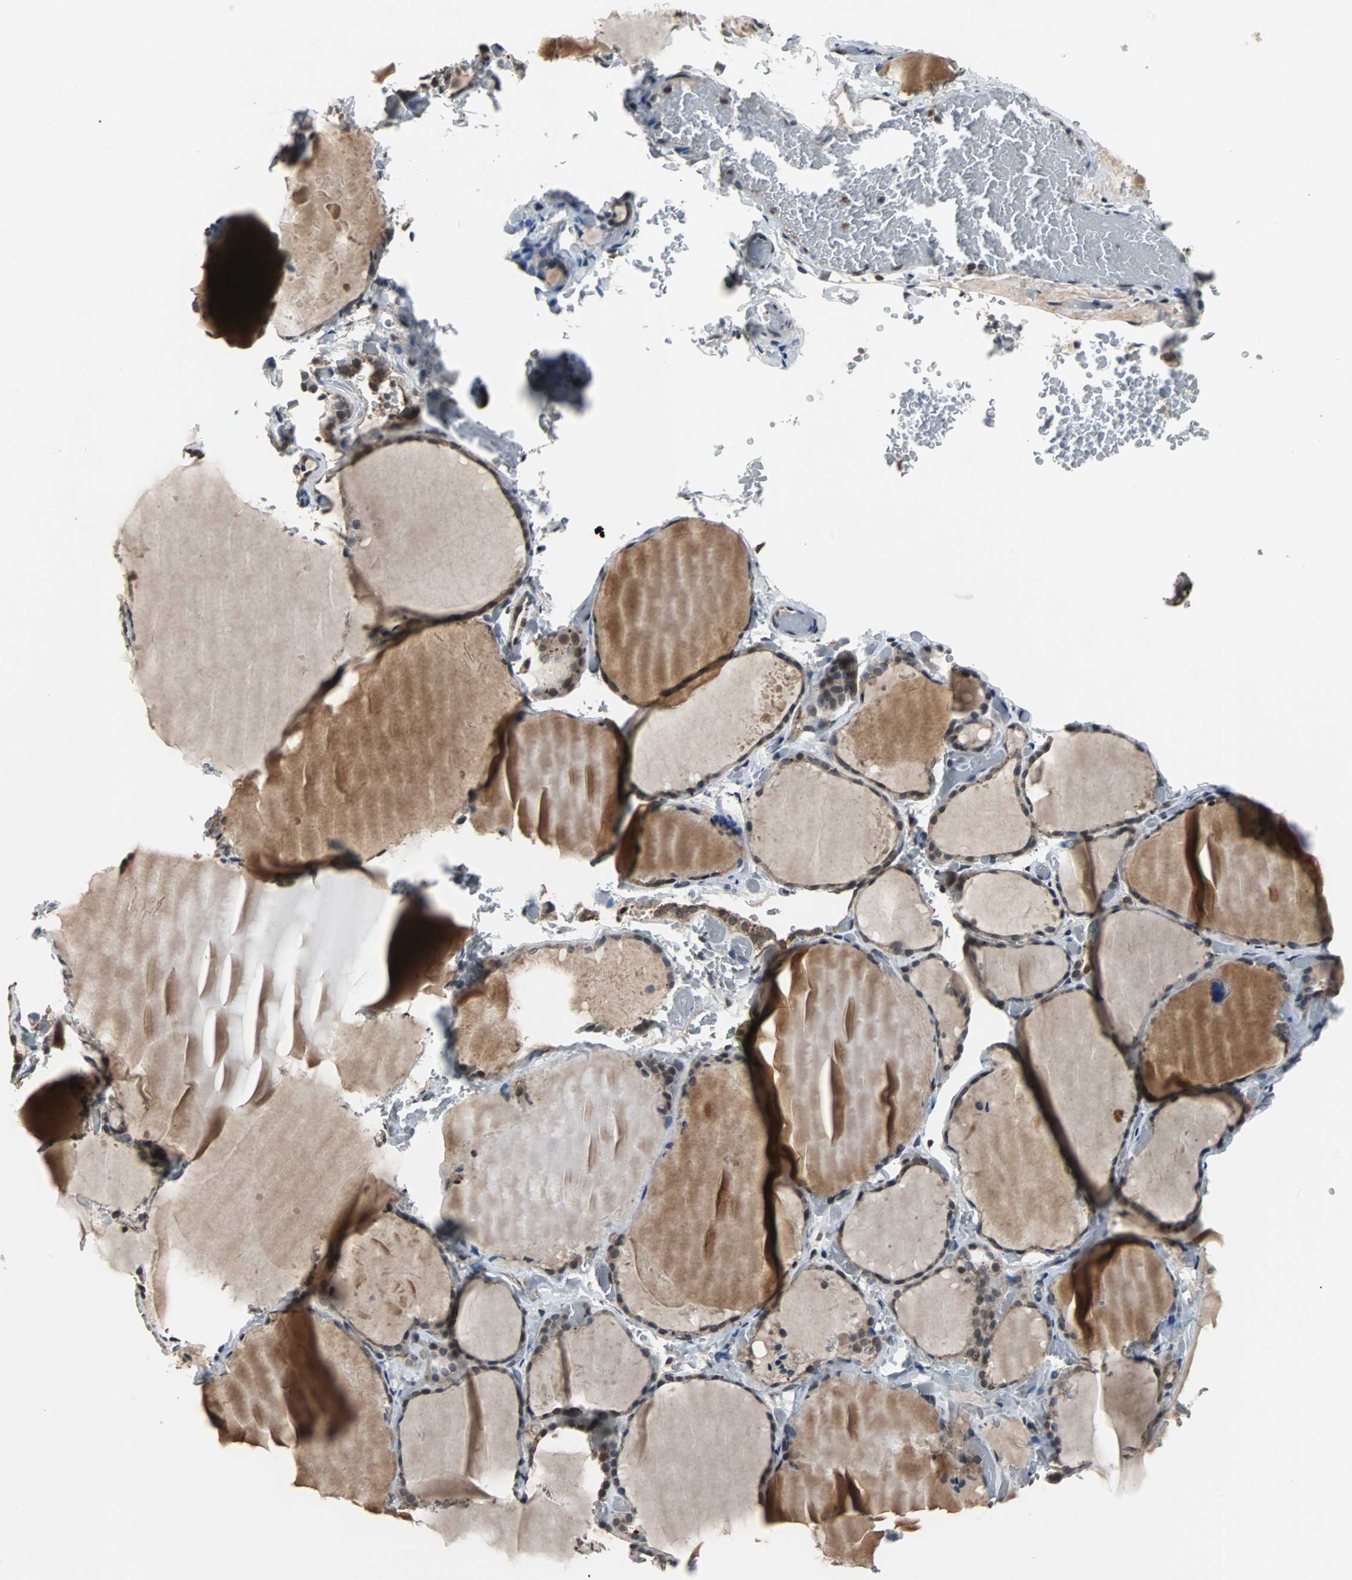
{"staining": {"intensity": "moderate", "quantity": ">75%", "location": "cytoplasmic/membranous"}, "tissue": "thyroid gland", "cell_type": "Glandular cells", "image_type": "normal", "snomed": [{"axis": "morphology", "description": "Normal tissue, NOS"}, {"axis": "topography", "description": "Thyroid gland"}], "caption": "Brown immunohistochemical staining in benign thyroid gland reveals moderate cytoplasmic/membranous staining in approximately >75% of glandular cells.", "gene": "LSR", "patient": {"sex": "female", "age": 22}}